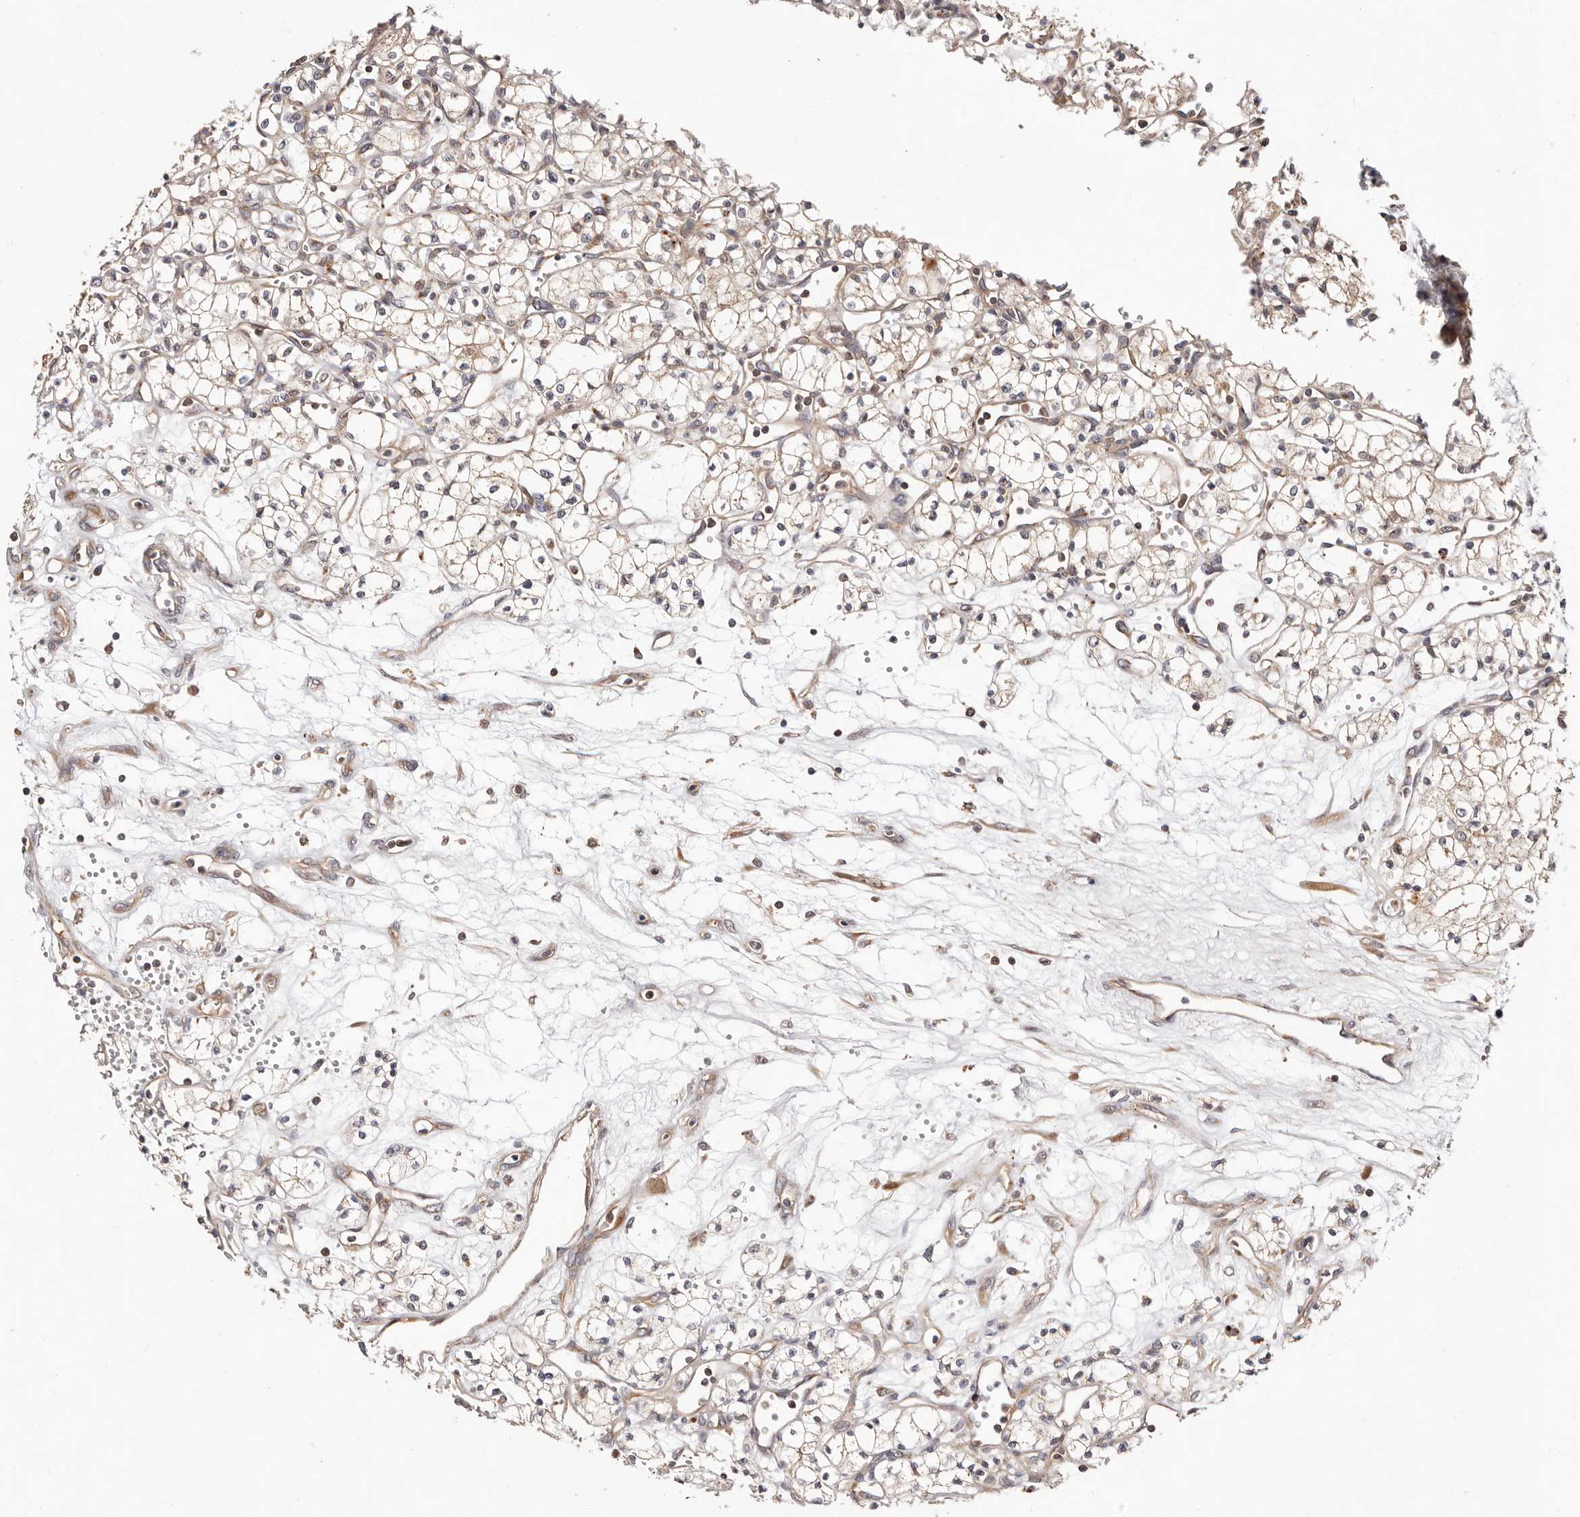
{"staining": {"intensity": "weak", "quantity": ">75%", "location": "cytoplasmic/membranous"}, "tissue": "renal cancer", "cell_type": "Tumor cells", "image_type": "cancer", "snomed": [{"axis": "morphology", "description": "Adenocarcinoma, NOS"}, {"axis": "topography", "description": "Kidney"}], "caption": "Immunohistochemistry (IHC) of human renal cancer (adenocarcinoma) demonstrates low levels of weak cytoplasmic/membranous staining in about >75% of tumor cells.", "gene": "USP33", "patient": {"sex": "male", "age": 59}}